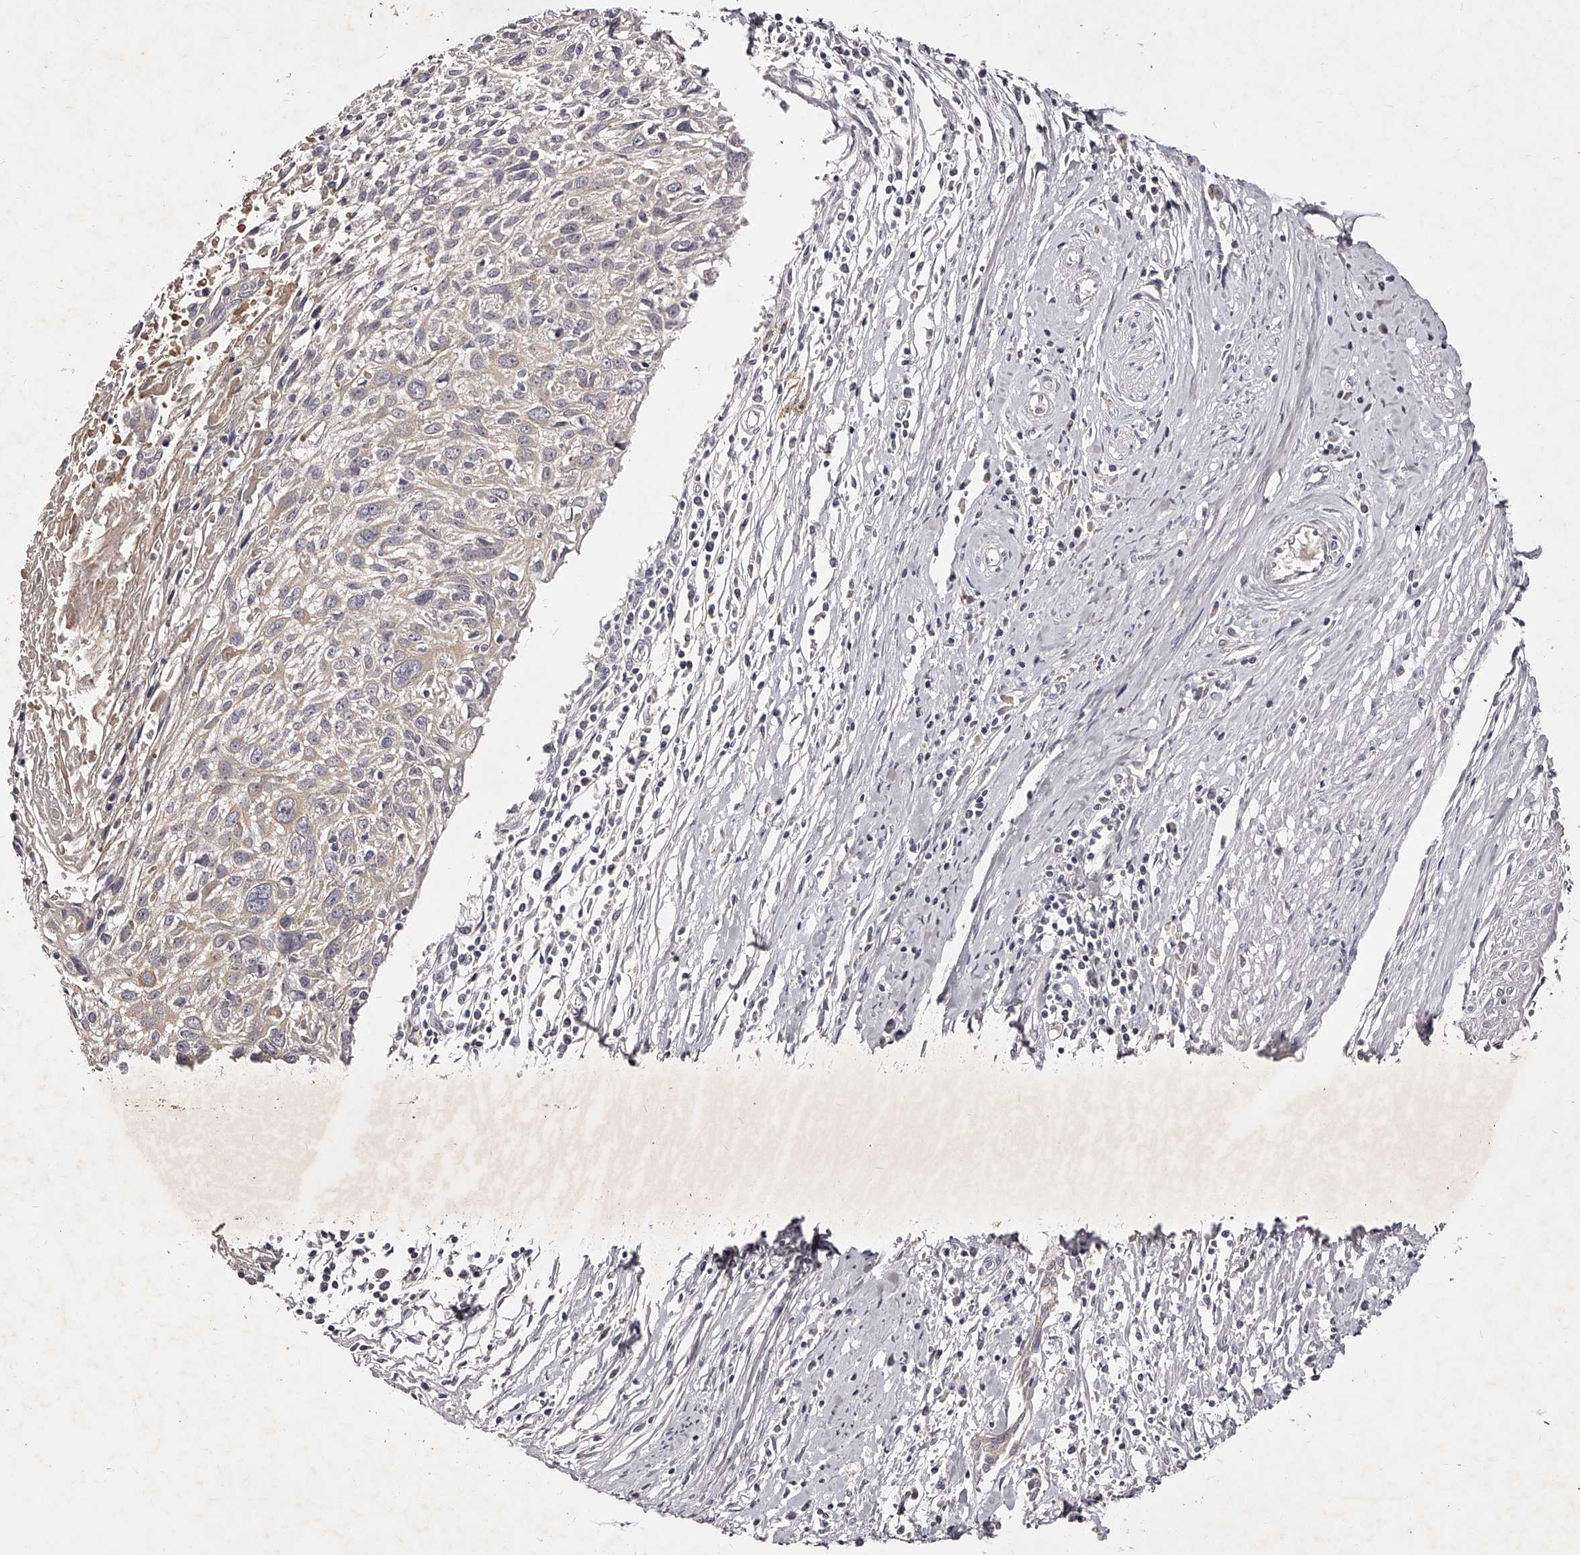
{"staining": {"intensity": "negative", "quantity": "none", "location": "none"}, "tissue": "cervical cancer", "cell_type": "Tumor cells", "image_type": "cancer", "snomed": [{"axis": "morphology", "description": "Squamous cell carcinoma, NOS"}, {"axis": "topography", "description": "Cervix"}], "caption": "Immunohistochemical staining of human cervical squamous cell carcinoma demonstrates no significant expression in tumor cells.", "gene": "PHACTR1", "patient": {"sex": "female", "age": 51}}